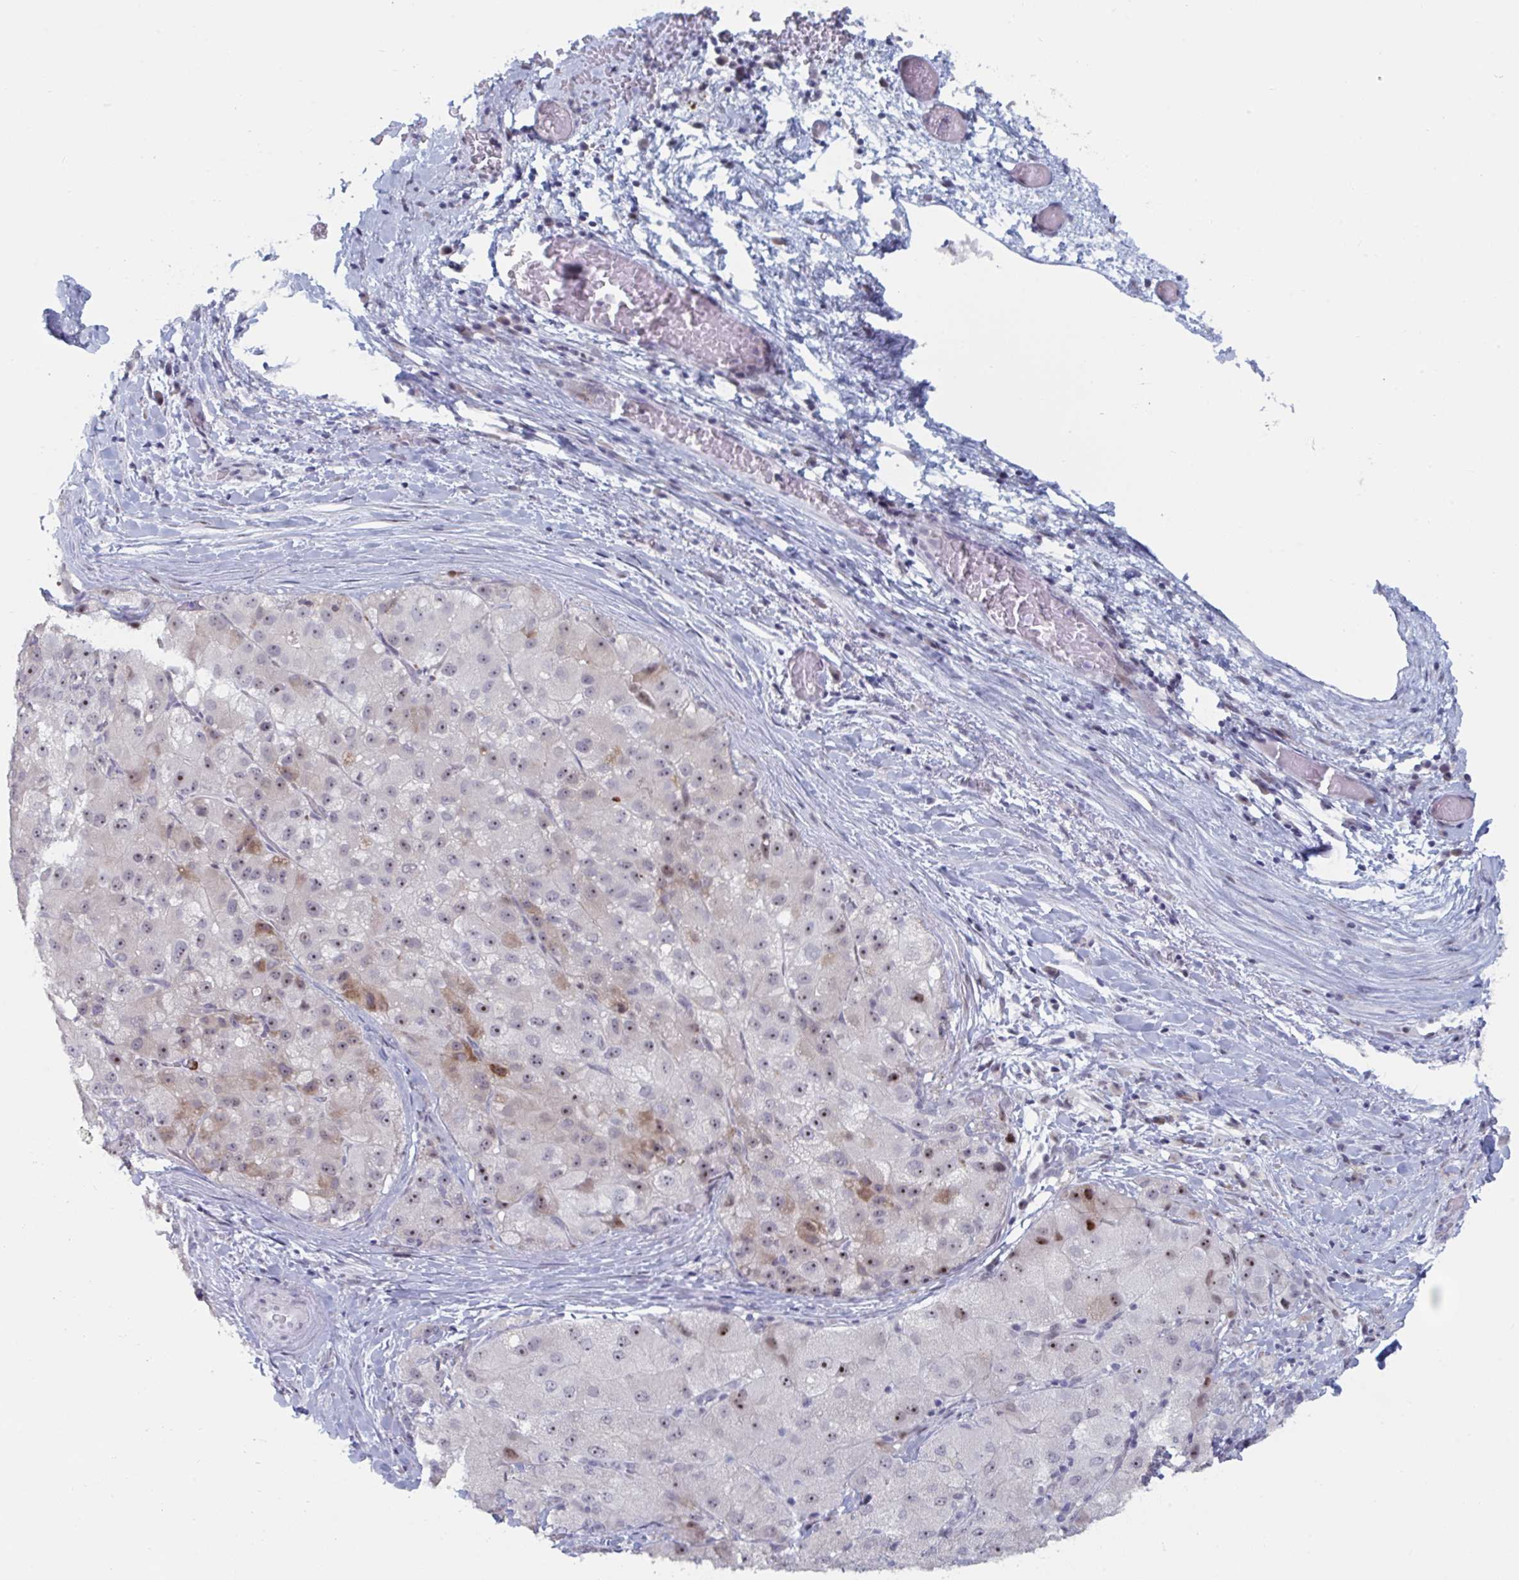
{"staining": {"intensity": "moderate", "quantity": "25%-75%", "location": "nuclear"}, "tissue": "liver cancer", "cell_type": "Tumor cells", "image_type": "cancer", "snomed": [{"axis": "morphology", "description": "Carcinoma, Hepatocellular, NOS"}, {"axis": "topography", "description": "Liver"}], "caption": "There is medium levels of moderate nuclear expression in tumor cells of liver cancer, as demonstrated by immunohistochemical staining (brown color).", "gene": "NR1H2", "patient": {"sex": "male", "age": 80}}